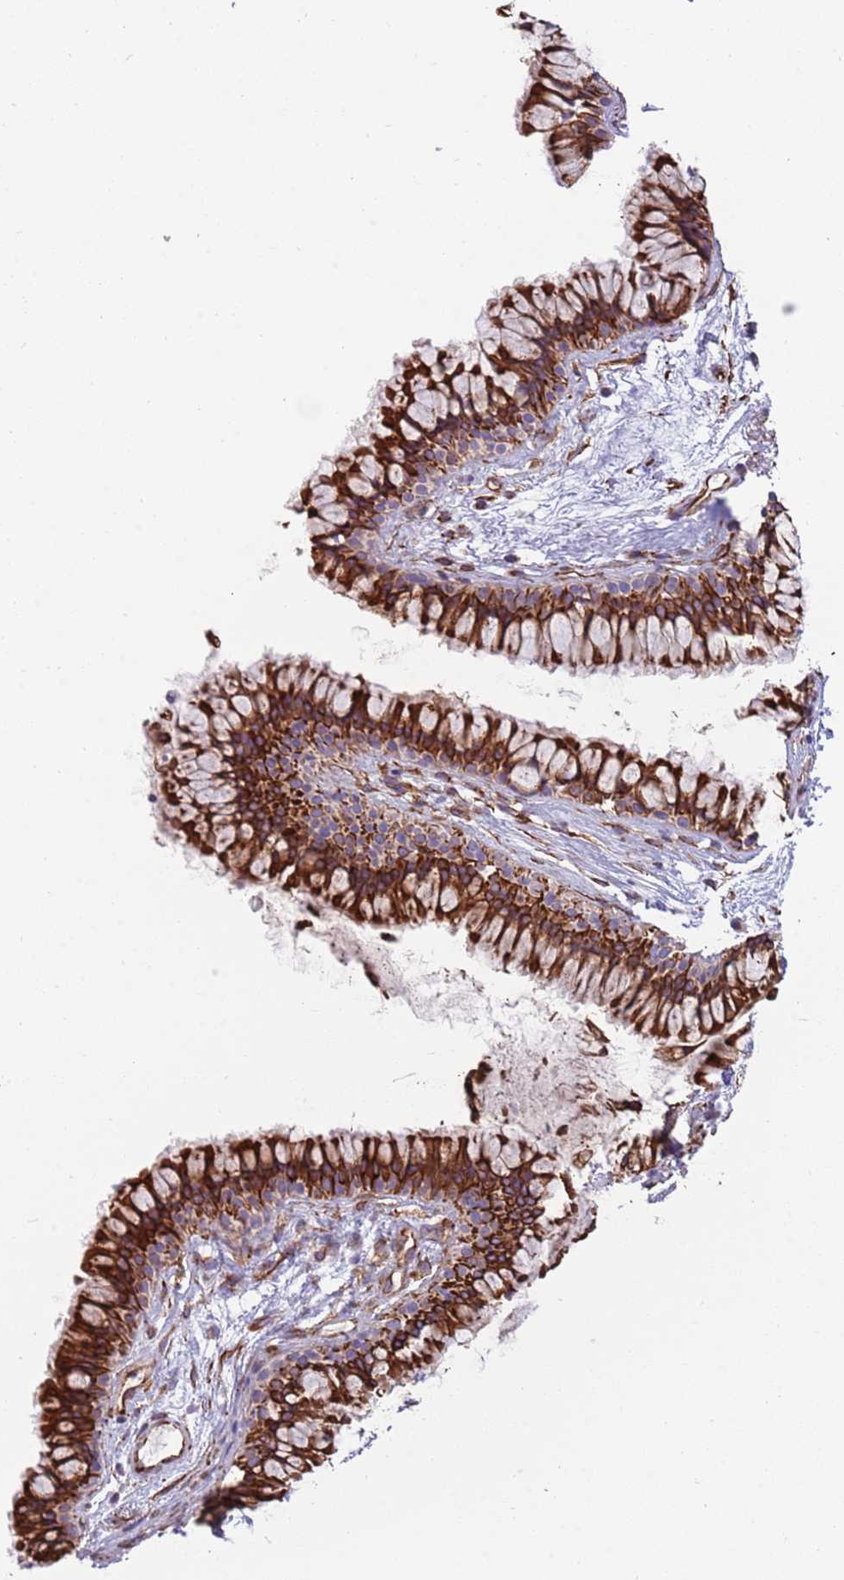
{"staining": {"intensity": "strong", "quantity": ">75%", "location": "cytoplasmic/membranous"}, "tissue": "nasopharynx", "cell_type": "Respiratory epithelial cells", "image_type": "normal", "snomed": [{"axis": "morphology", "description": "Normal tissue, NOS"}, {"axis": "topography", "description": "Nasopharynx"}], "caption": "Respiratory epithelial cells show strong cytoplasmic/membranous staining in about >75% of cells in unremarkable nasopharynx.", "gene": "MOGAT1", "patient": {"sex": "male", "age": 82}}